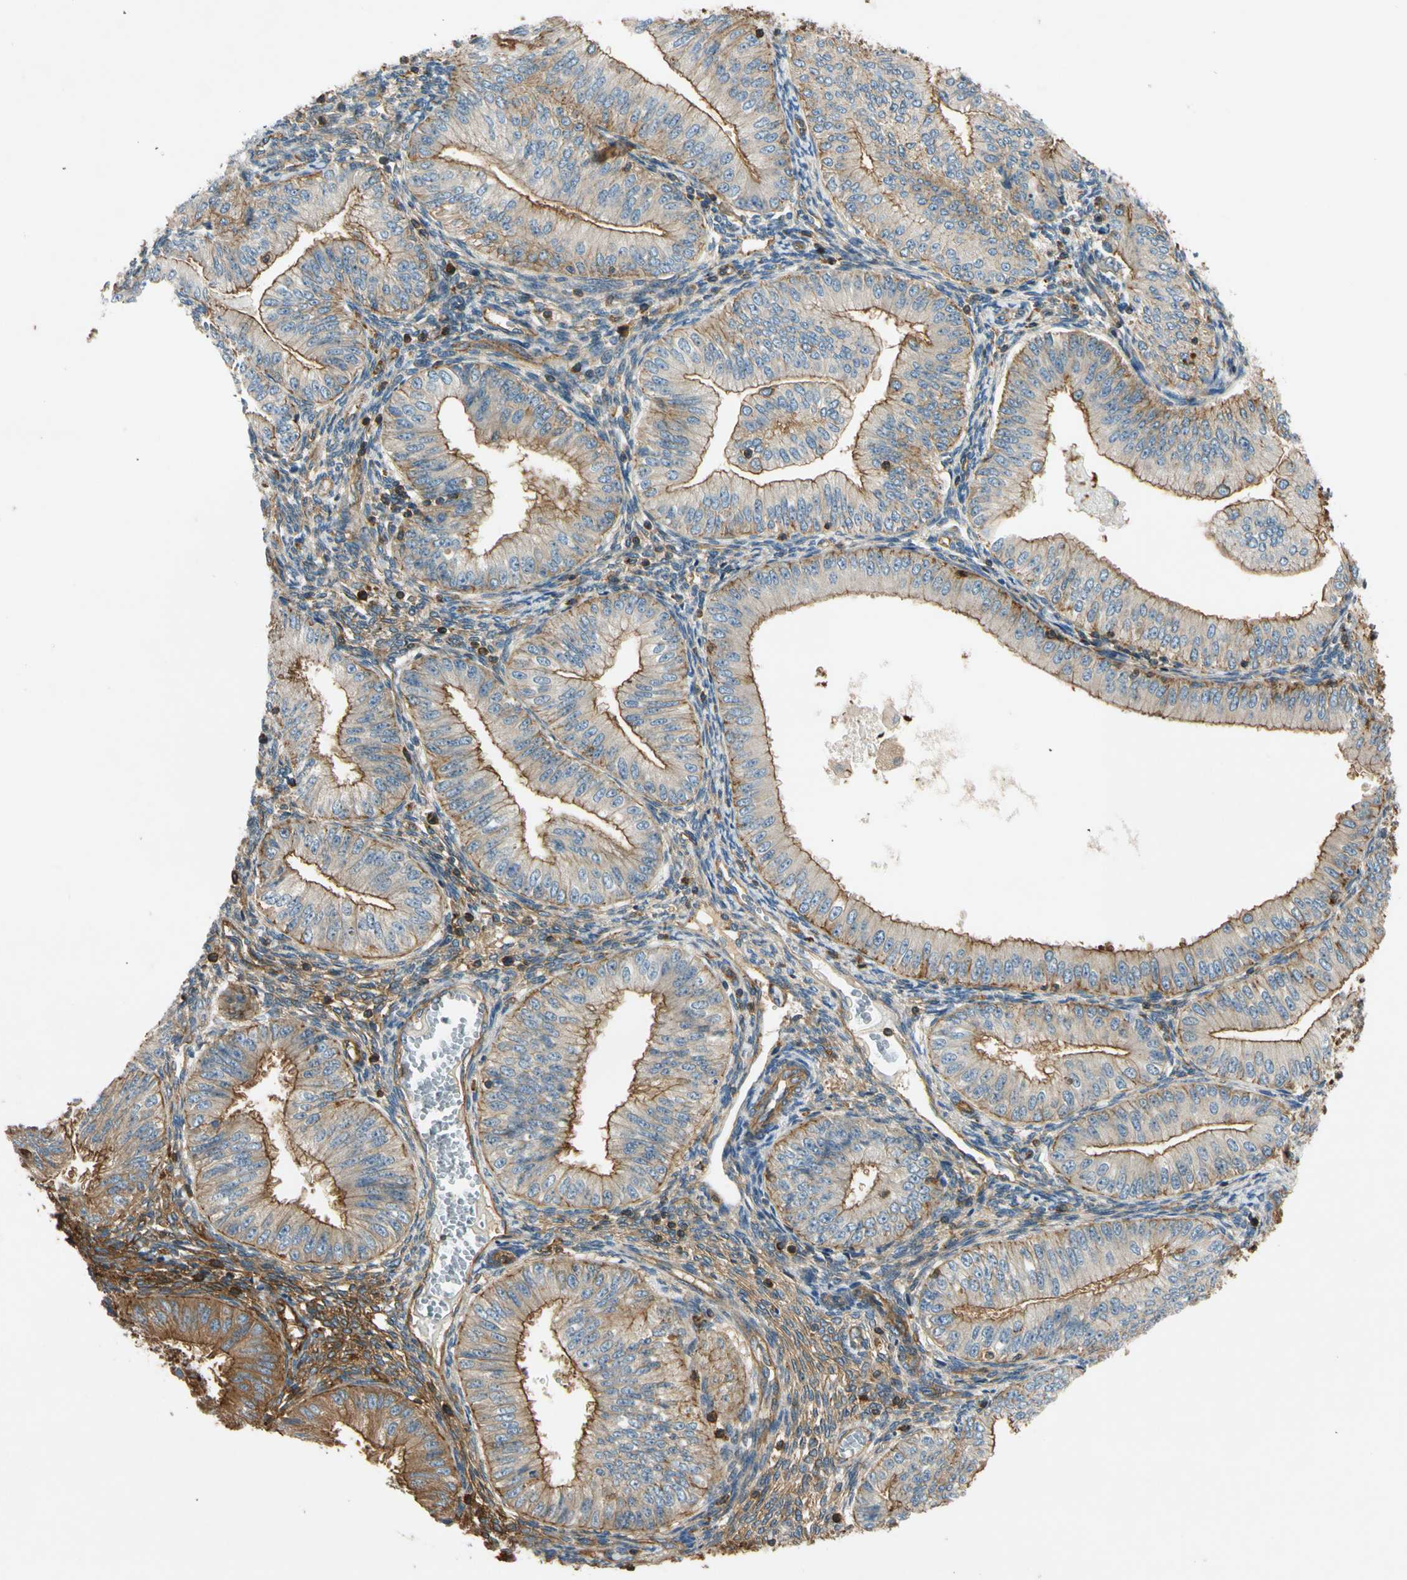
{"staining": {"intensity": "moderate", "quantity": ">75%", "location": "cytoplasmic/membranous"}, "tissue": "endometrial cancer", "cell_type": "Tumor cells", "image_type": "cancer", "snomed": [{"axis": "morphology", "description": "Normal tissue, NOS"}, {"axis": "morphology", "description": "Adenocarcinoma, NOS"}, {"axis": "topography", "description": "Endometrium"}], "caption": "Endometrial cancer tissue demonstrates moderate cytoplasmic/membranous positivity in approximately >75% of tumor cells, visualized by immunohistochemistry.", "gene": "TCP11L1", "patient": {"sex": "female", "age": 53}}